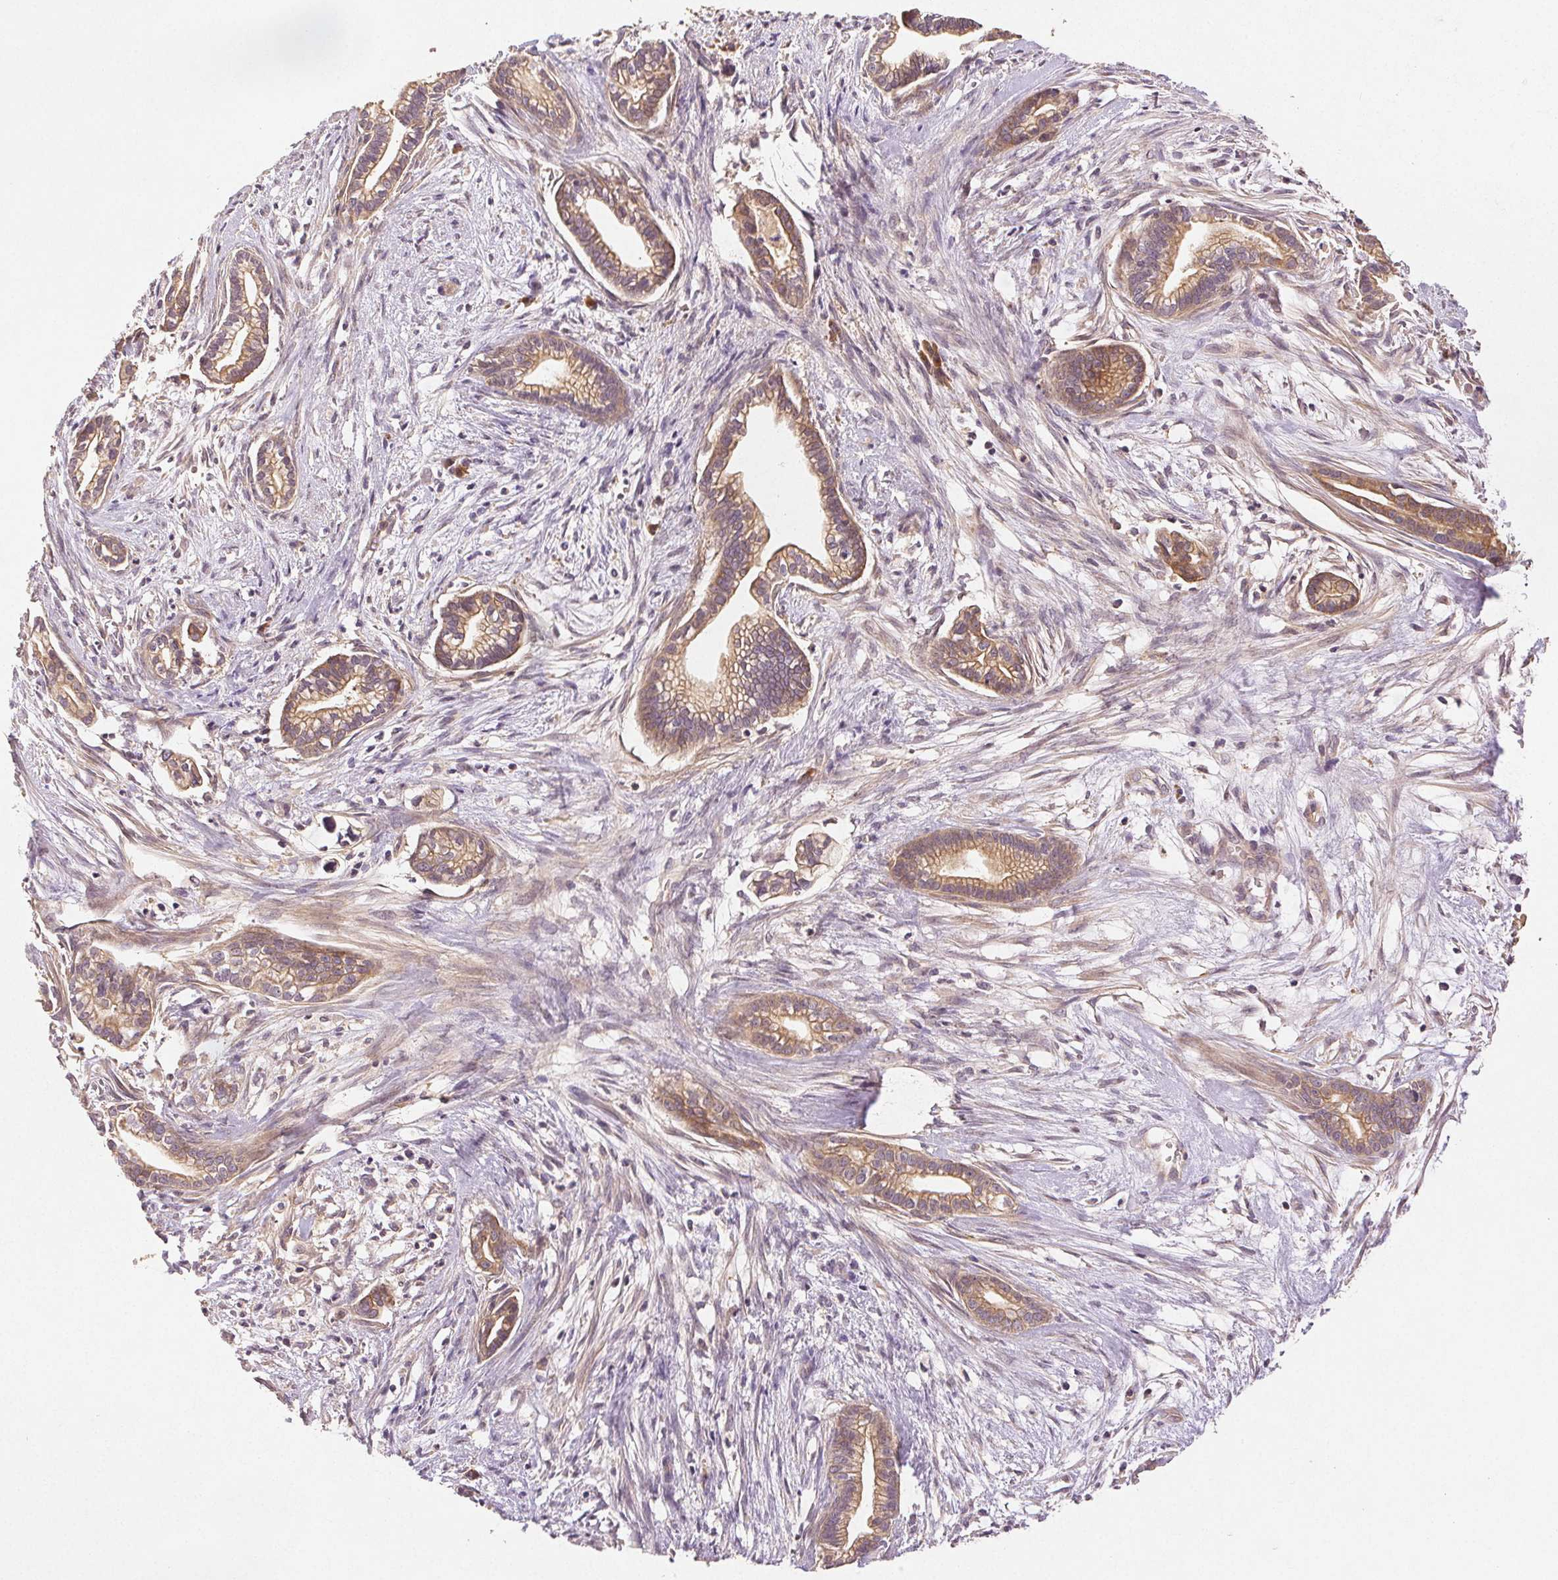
{"staining": {"intensity": "moderate", "quantity": ">75%", "location": "cytoplasmic/membranous"}, "tissue": "cervical cancer", "cell_type": "Tumor cells", "image_type": "cancer", "snomed": [{"axis": "morphology", "description": "Adenocarcinoma, NOS"}, {"axis": "topography", "description": "Cervix"}], "caption": "Tumor cells display moderate cytoplasmic/membranous expression in about >75% of cells in cervical cancer.", "gene": "YIF1B", "patient": {"sex": "female", "age": 62}}